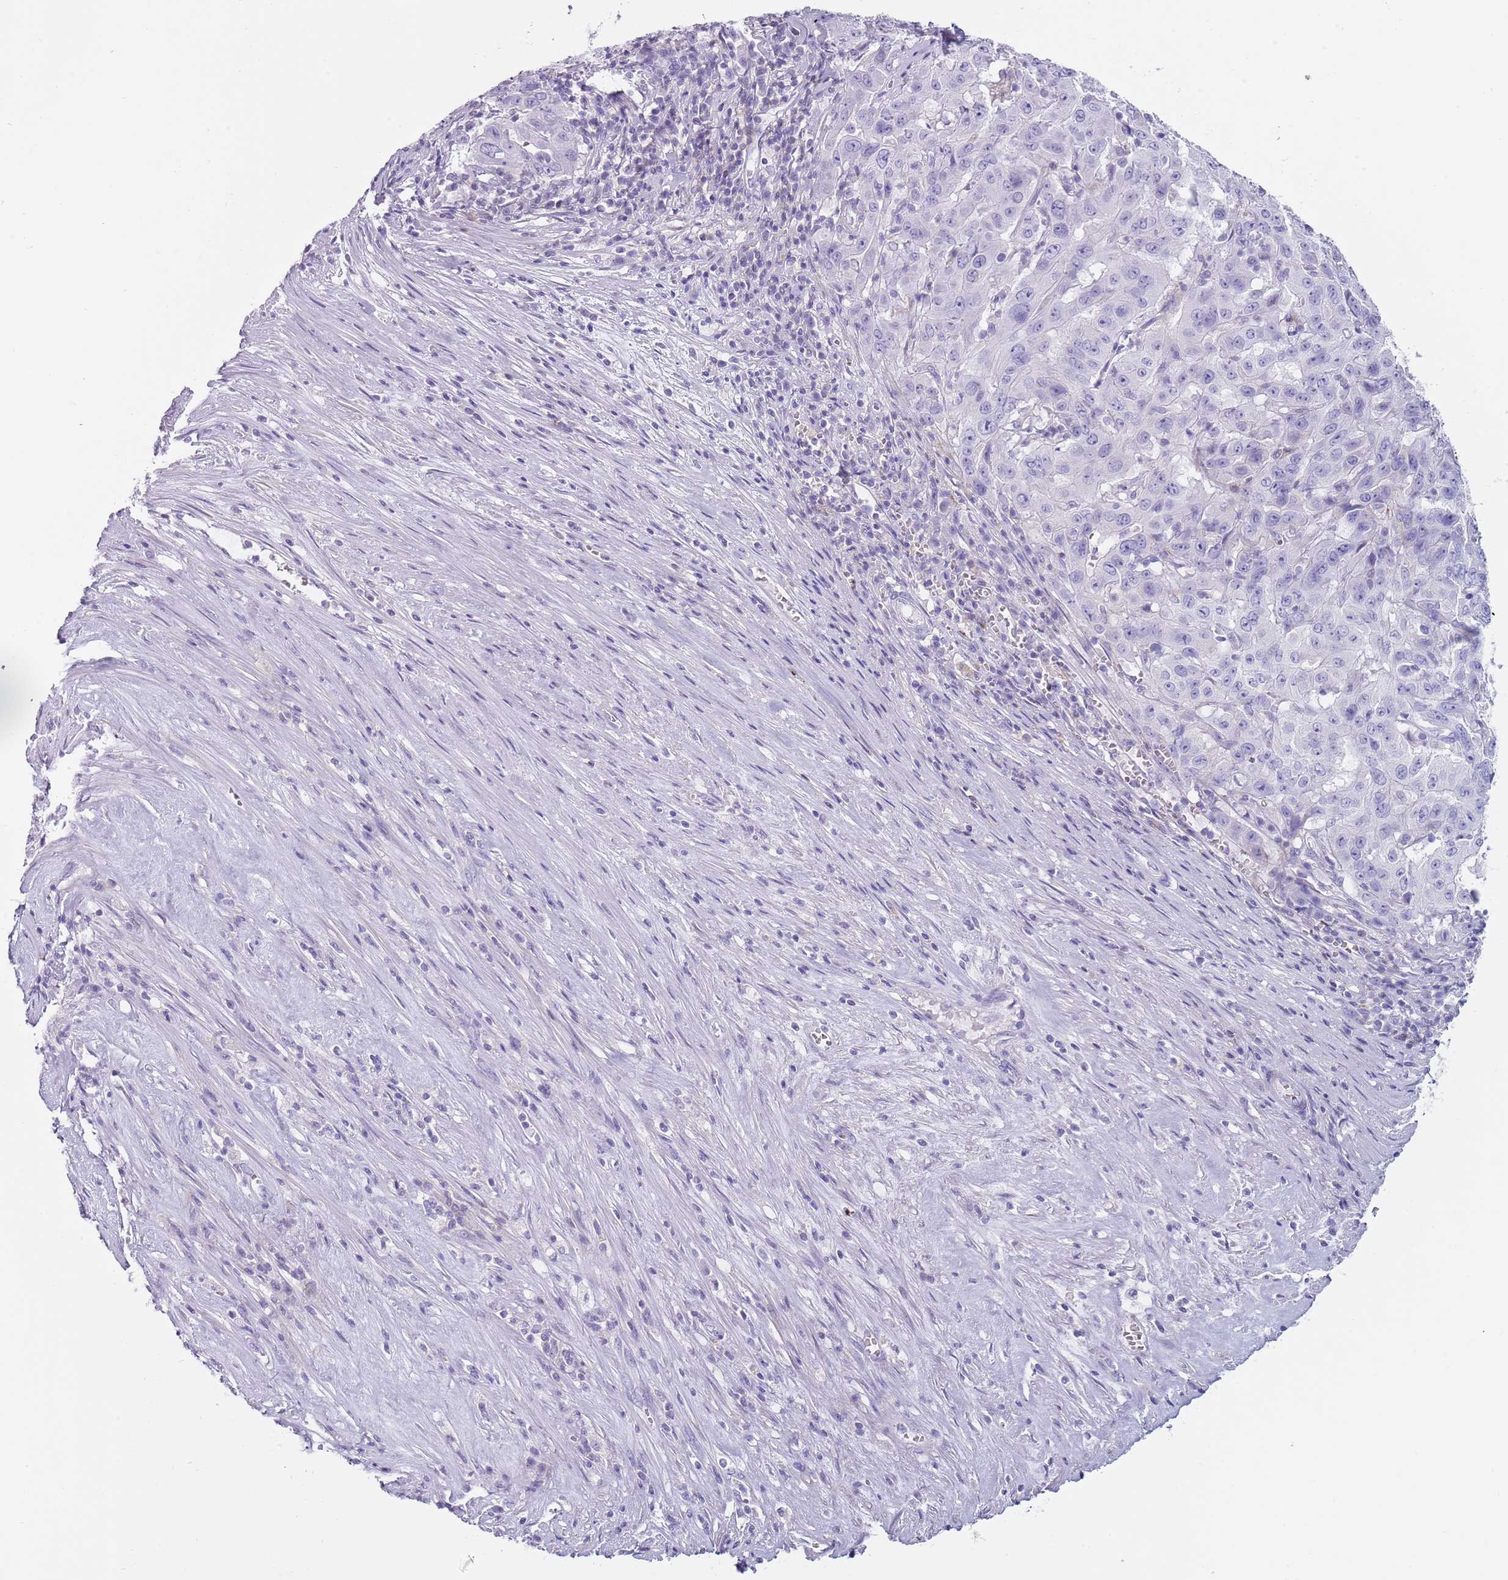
{"staining": {"intensity": "negative", "quantity": "none", "location": "none"}, "tissue": "pancreatic cancer", "cell_type": "Tumor cells", "image_type": "cancer", "snomed": [{"axis": "morphology", "description": "Adenocarcinoma, NOS"}, {"axis": "topography", "description": "Pancreas"}], "caption": "High power microscopy micrograph of an IHC histopathology image of pancreatic cancer (adenocarcinoma), revealing no significant positivity in tumor cells.", "gene": "NBPF20", "patient": {"sex": "male", "age": 63}}